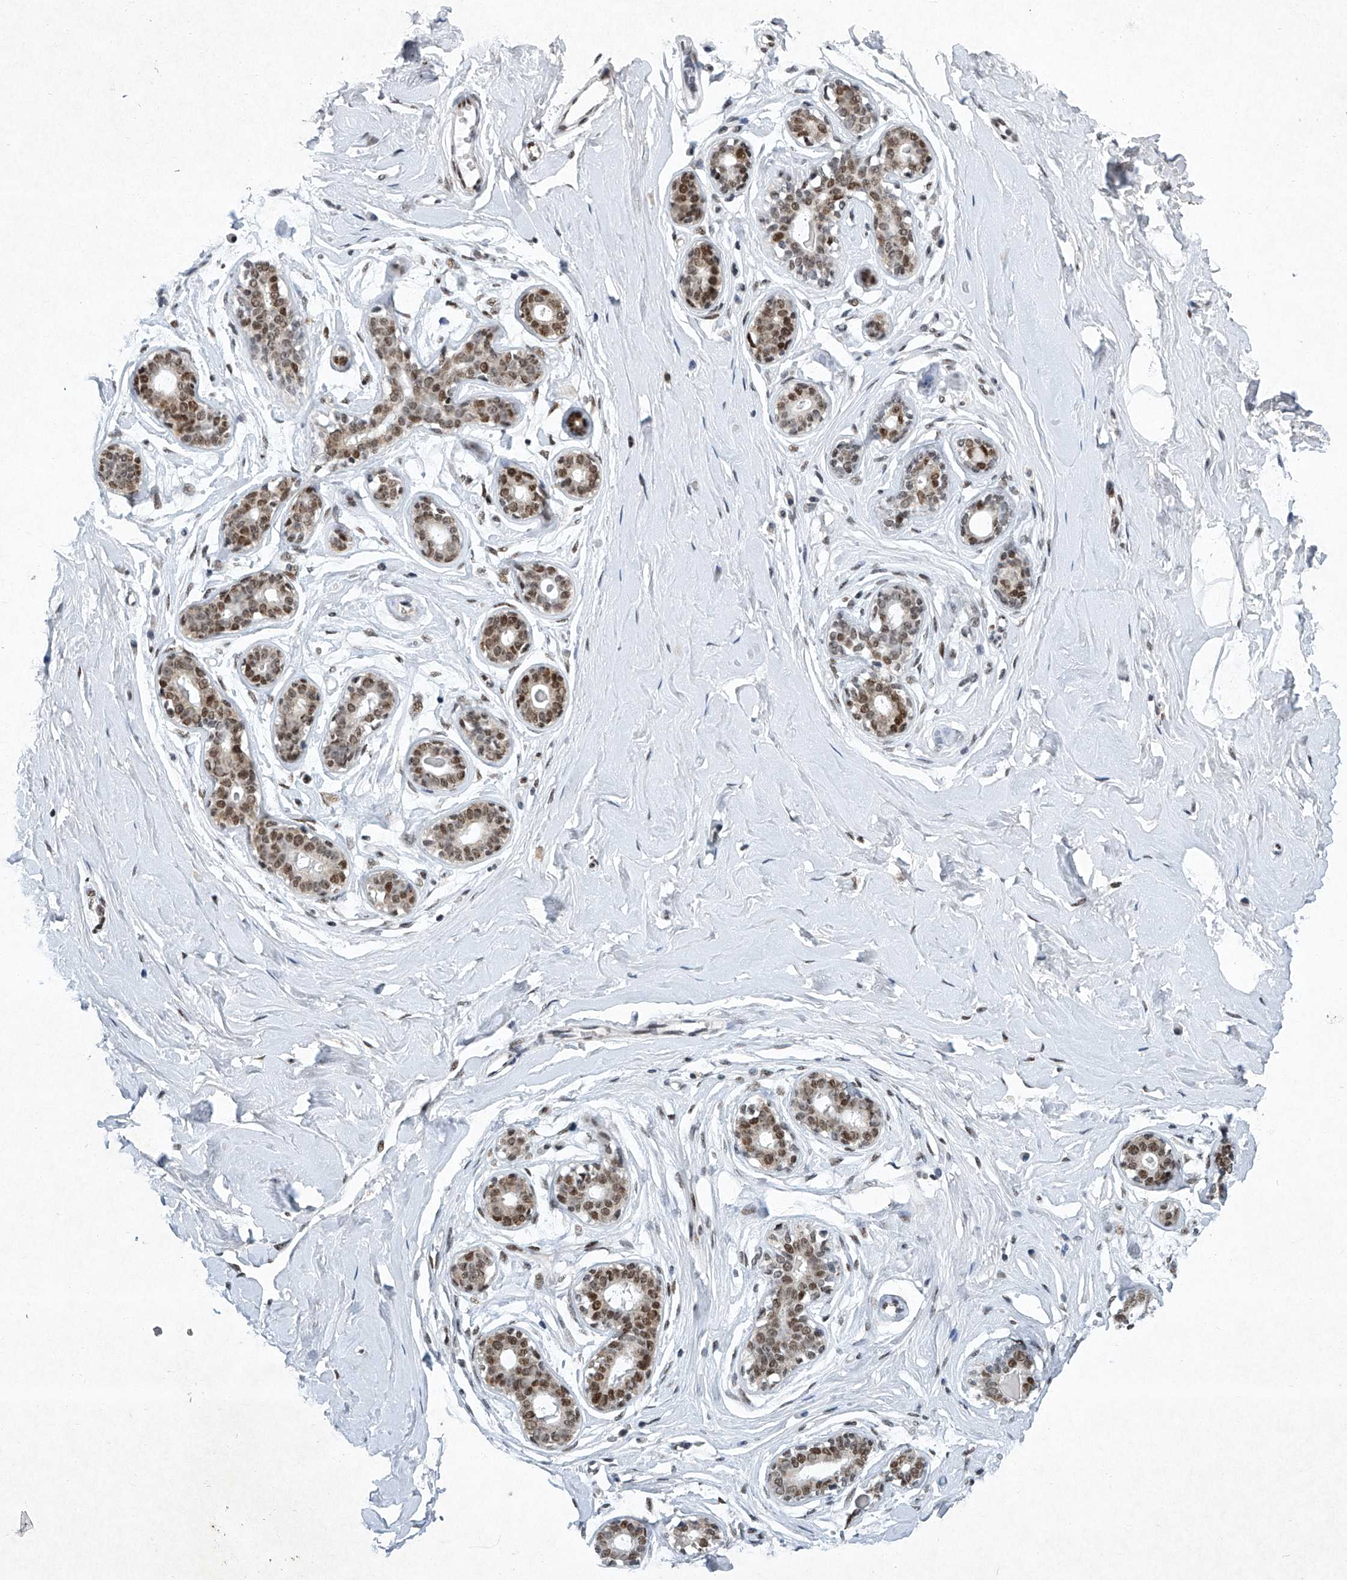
{"staining": {"intensity": "moderate", "quantity": ">75%", "location": "nuclear"}, "tissue": "breast", "cell_type": "Adipocytes", "image_type": "normal", "snomed": [{"axis": "morphology", "description": "Normal tissue, NOS"}, {"axis": "morphology", "description": "Adenoma, NOS"}, {"axis": "topography", "description": "Breast"}], "caption": "Approximately >75% of adipocytes in benign human breast demonstrate moderate nuclear protein expression as visualized by brown immunohistochemical staining.", "gene": "TFDP1", "patient": {"sex": "female", "age": 23}}